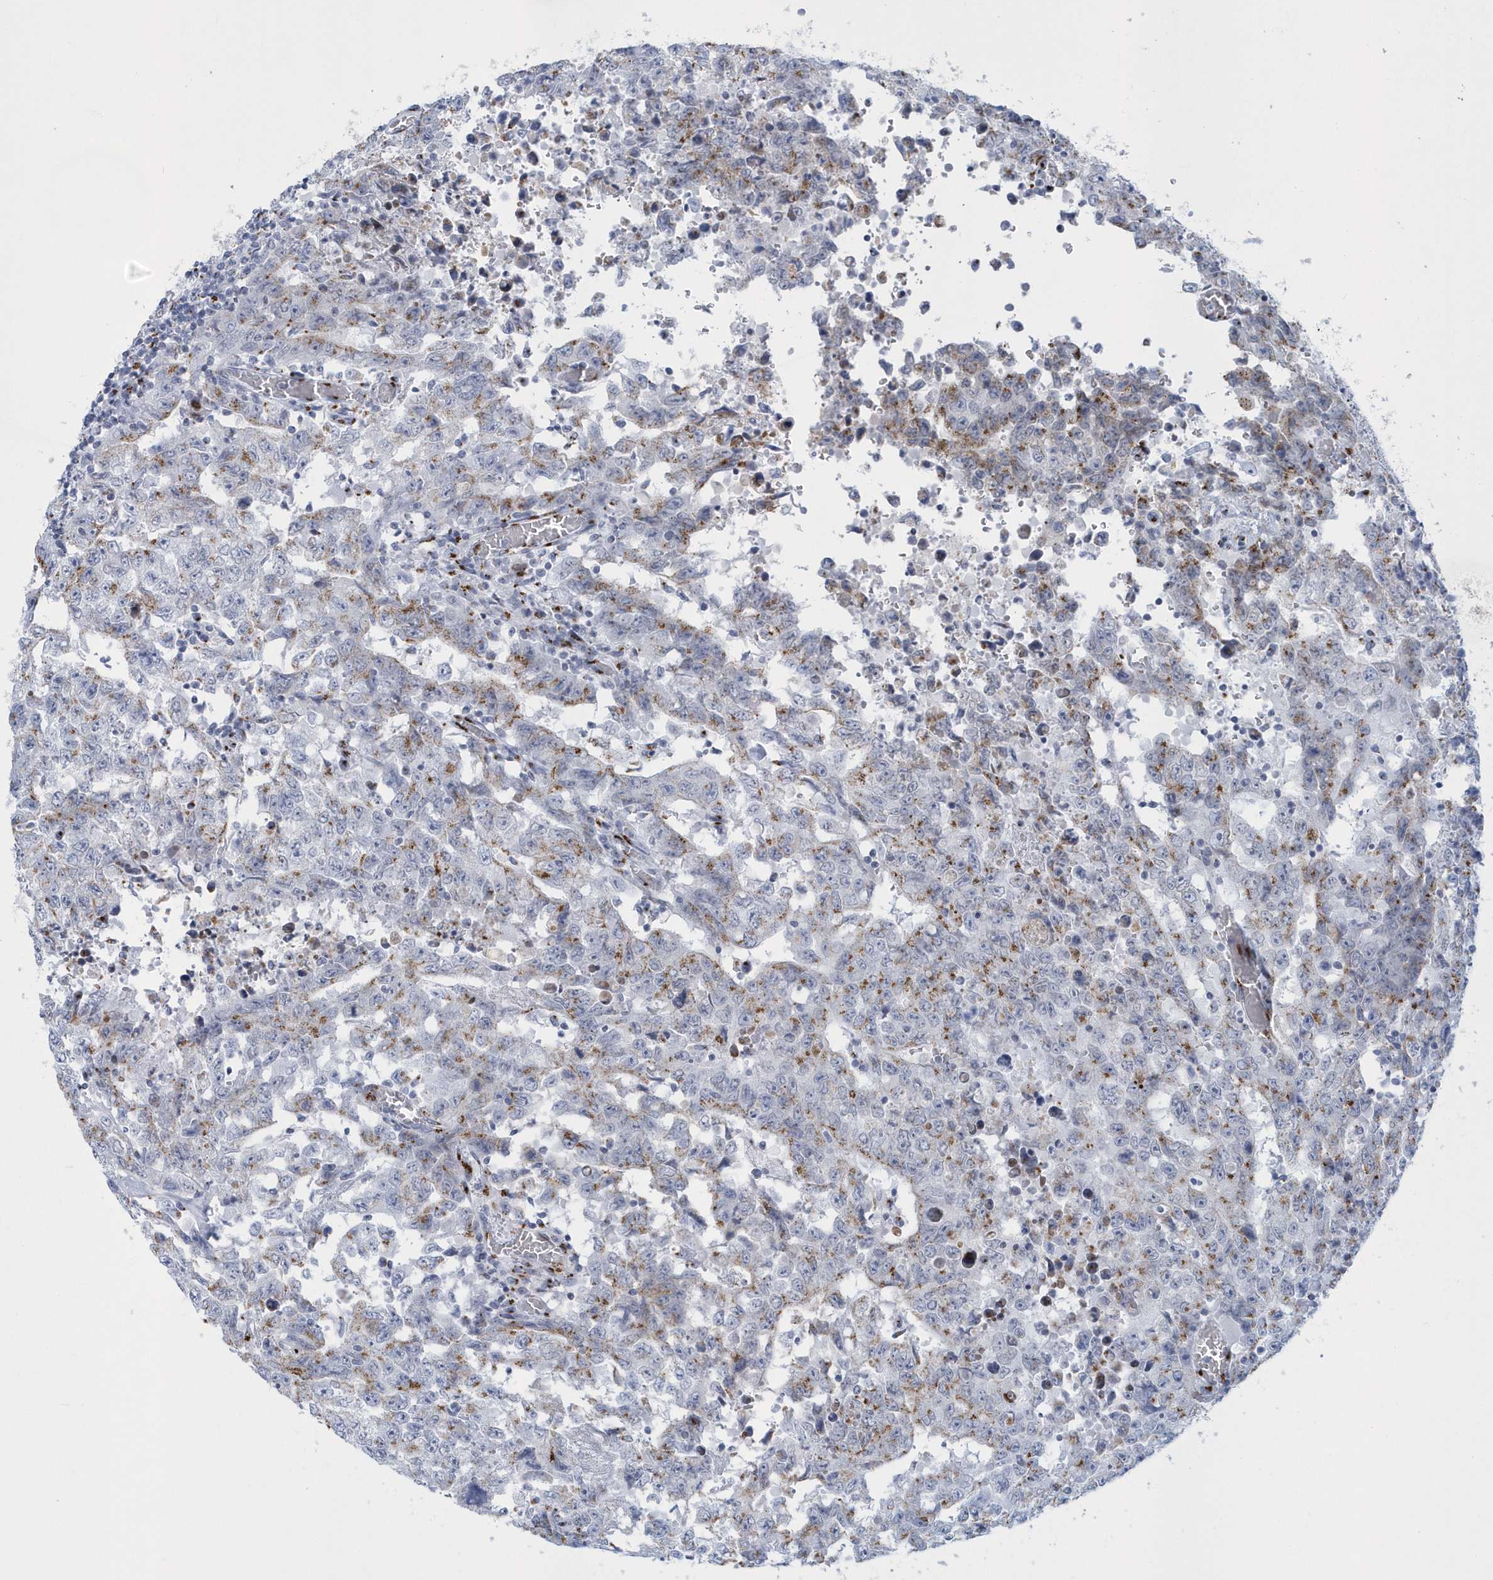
{"staining": {"intensity": "weak", "quantity": "25%-75%", "location": "cytoplasmic/membranous"}, "tissue": "testis cancer", "cell_type": "Tumor cells", "image_type": "cancer", "snomed": [{"axis": "morphology", "description": "Carcinoma, Embryonal, NOS"}, {"axis": "topography", "description": "Testis"}], "caption": "The immunohistochemical stain shows weak cytoplasmic/membranous positivity in tumor cells of testis embryonal carcinoma tissue.", "gene": "SLX9", "patient": {"sex": "male", "age": 26}}